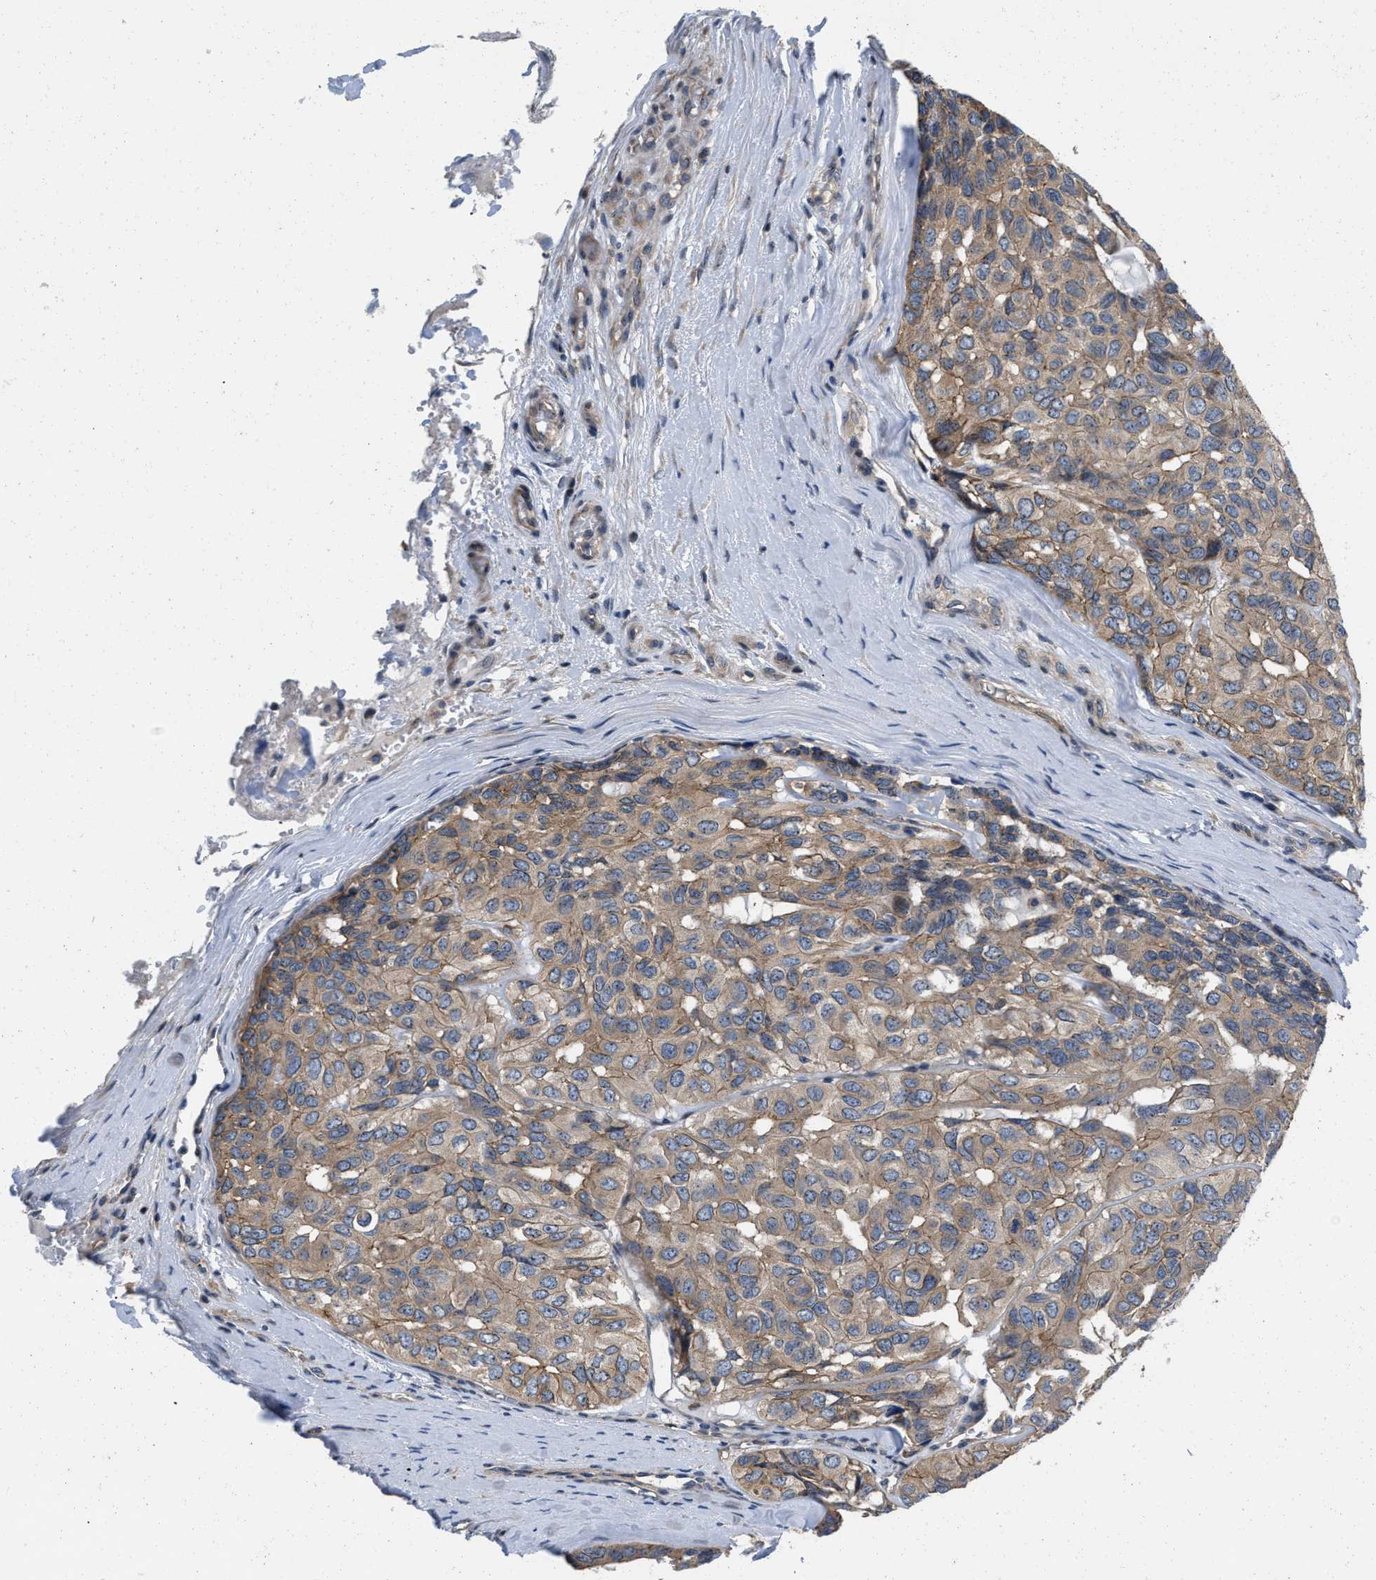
{"staining": {"intensity": "weak", "quantity": ">75%", "location": "cytoplasmic/membranous"}, "tissue": "head and neck cancer", "cell_type": "Tumor cells", "image_type": "cancer", "snomed": [{"axis": "morphology", "description": "Adenocarcinoma, NOS"}, {"axis": "topography", "description": "Salivary gland, NOS"}, {"axis": "topography", "description": "Head-Neck"}], "caption": "Weak cytoplasmic/membranous protein positivity is present in about >75% of tumor cells in head and neck adenocarcinoma.", "gene": "PRDM14", "patient": {"sex": "female", "age": 76}}